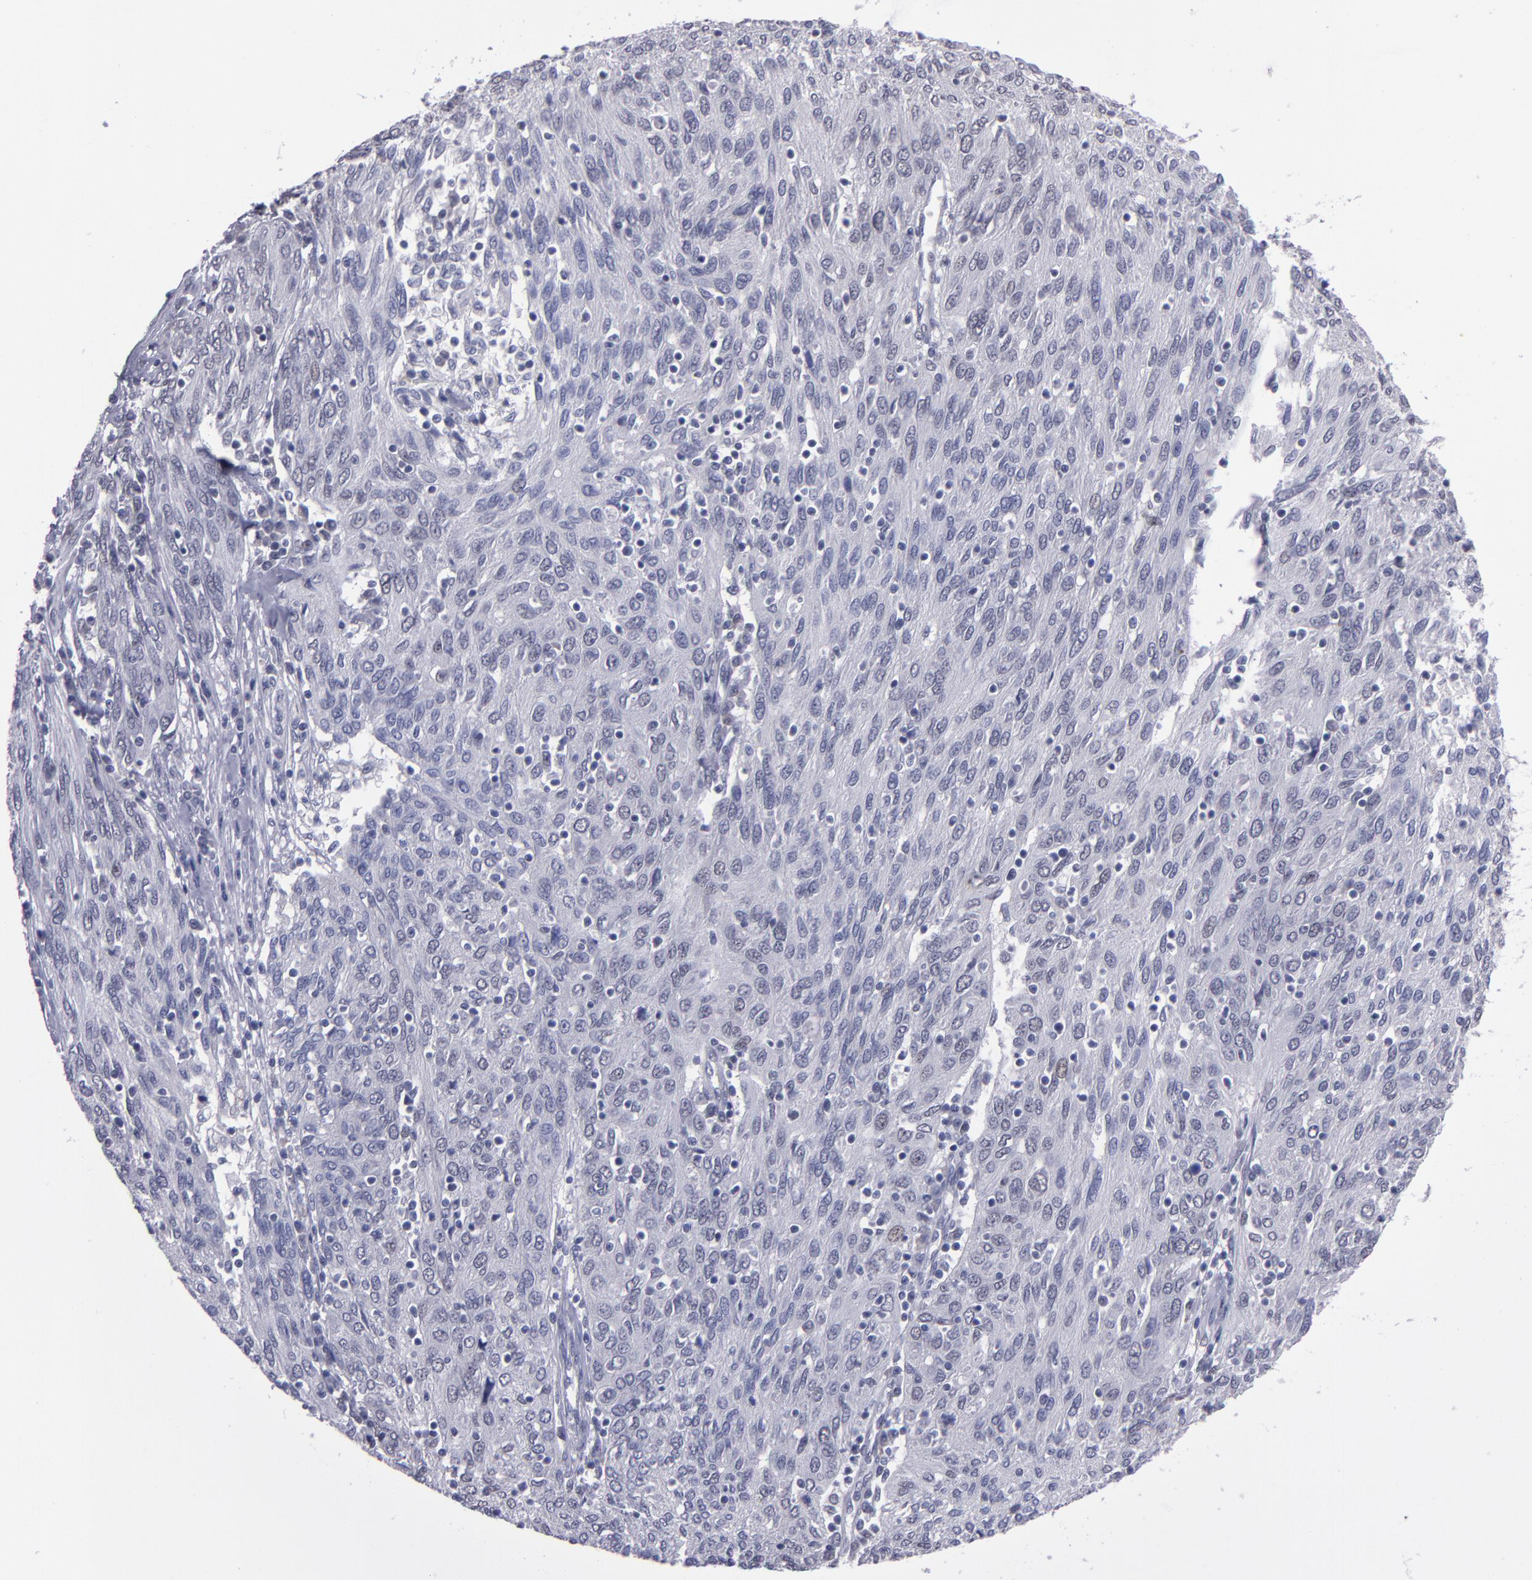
{"staining": {"intensity": "negative", "quantity": "none", "location": "none"}, "tissue": "ovarian cancer", "cell_type": "Tumor cells", "image_type": "cancer", "snomed": [{"axis": "morphology", "description": "Carcinoma, endometroid"}, {"axis": "topography", "description": "Ovary"}], "caption": "Immunohistochemistry (IHC) photomicrograph of human ovarian cancer (endometroid carcinoma) stained for a protein (brown), which displays no positivity in tumor cells.", "gene": "OTUB2", "patient": {"sex": "female", "age": 50}}